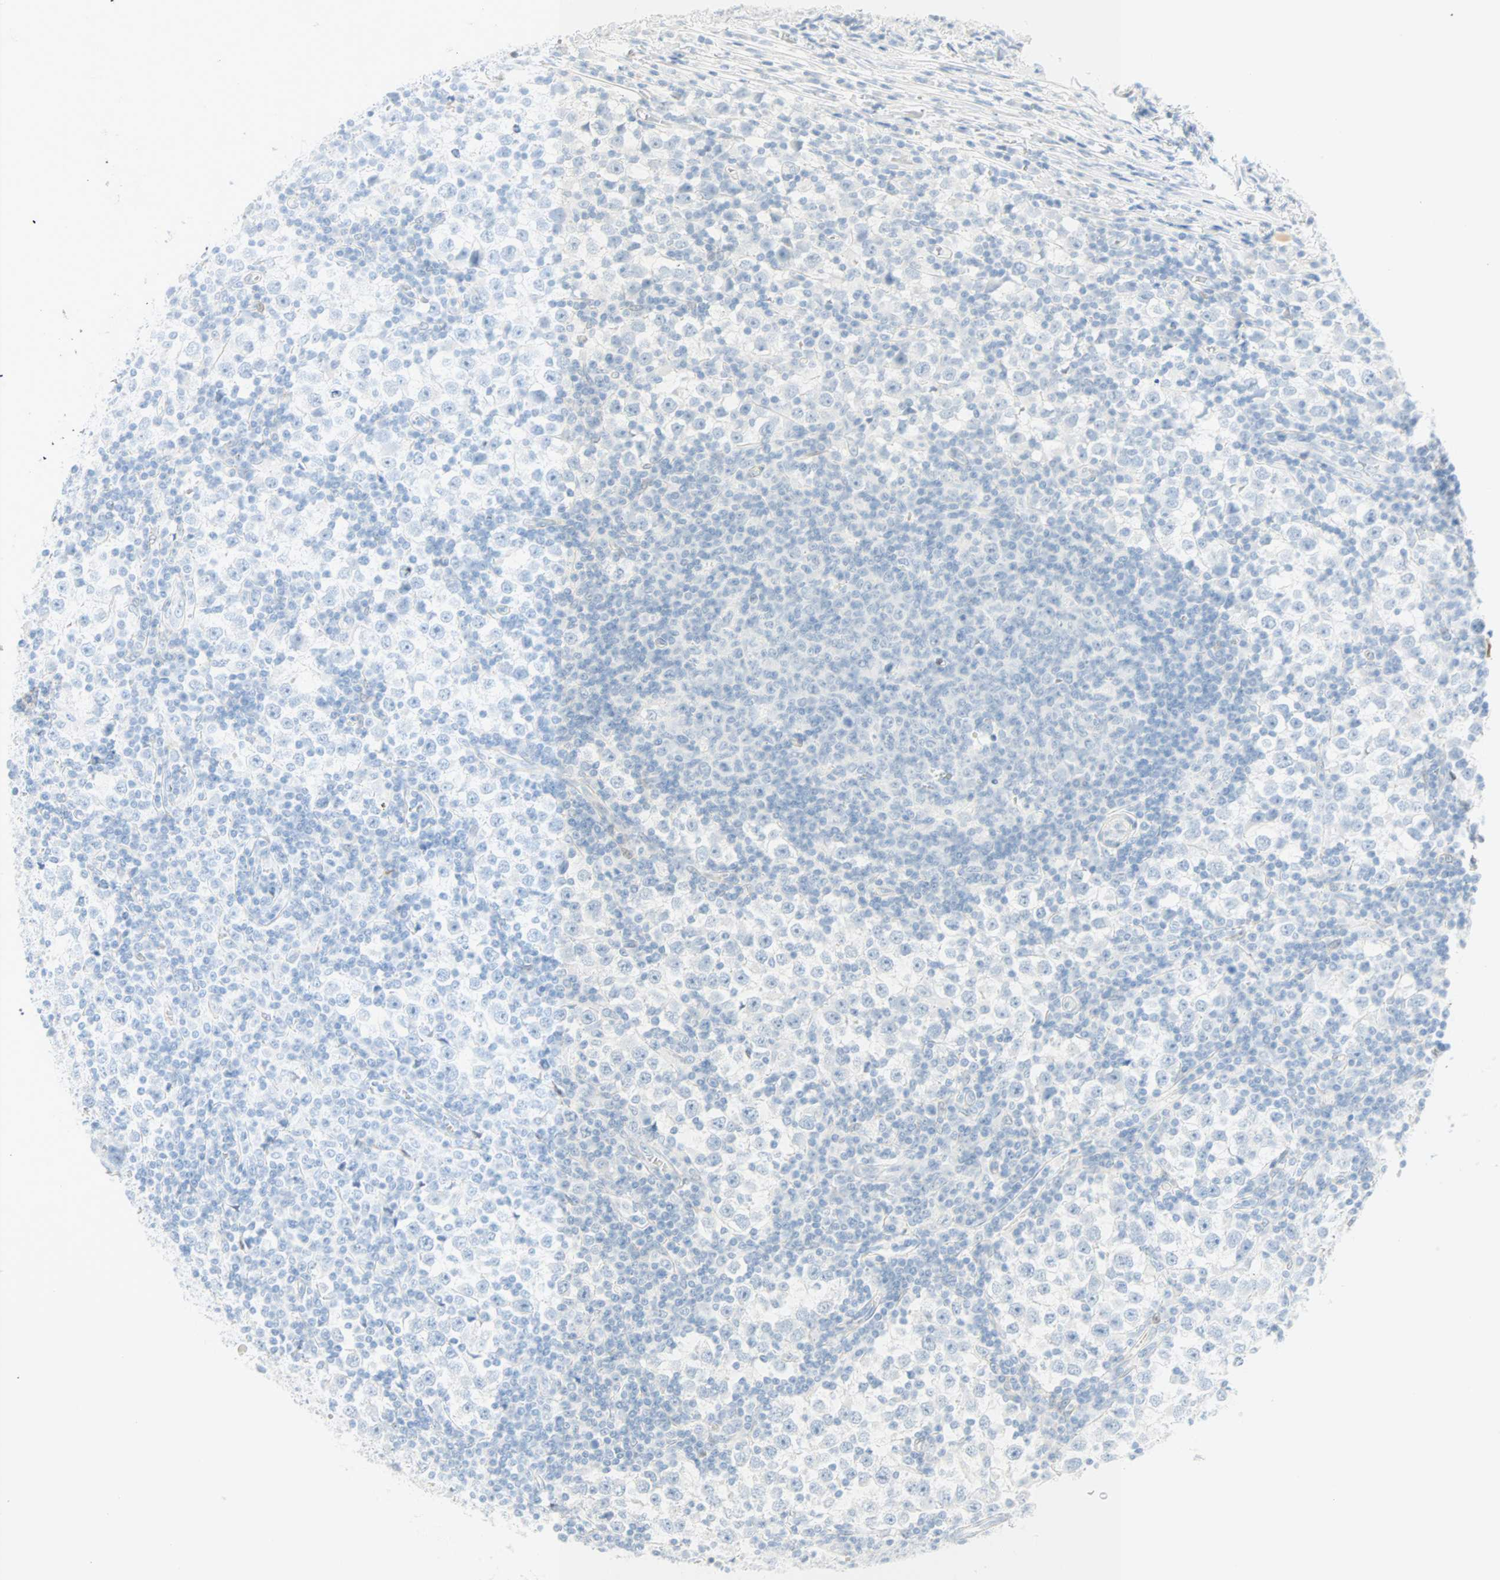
{"staining": {"intensity": "negative", "quantity": "none", "location": "none"}, "tissue": "testis cancer", "cell_type": "Tumor cells", "image_type": "cancer", "snomed": [{"axis": "morphology", "description": "Seminoma, NOS"}, {"axis": "topography", "description": "Testis"}], "caption": "Photomicrograph shows no protein positivity in tumor cells of seminoma (testis) tissue. (Brightfield microscopy of DAB (3,3'-diaminobenzidine) IHC at high magnification).", "gene": "SELENBP1", "patient": {"sex": "male", "age": 65}}